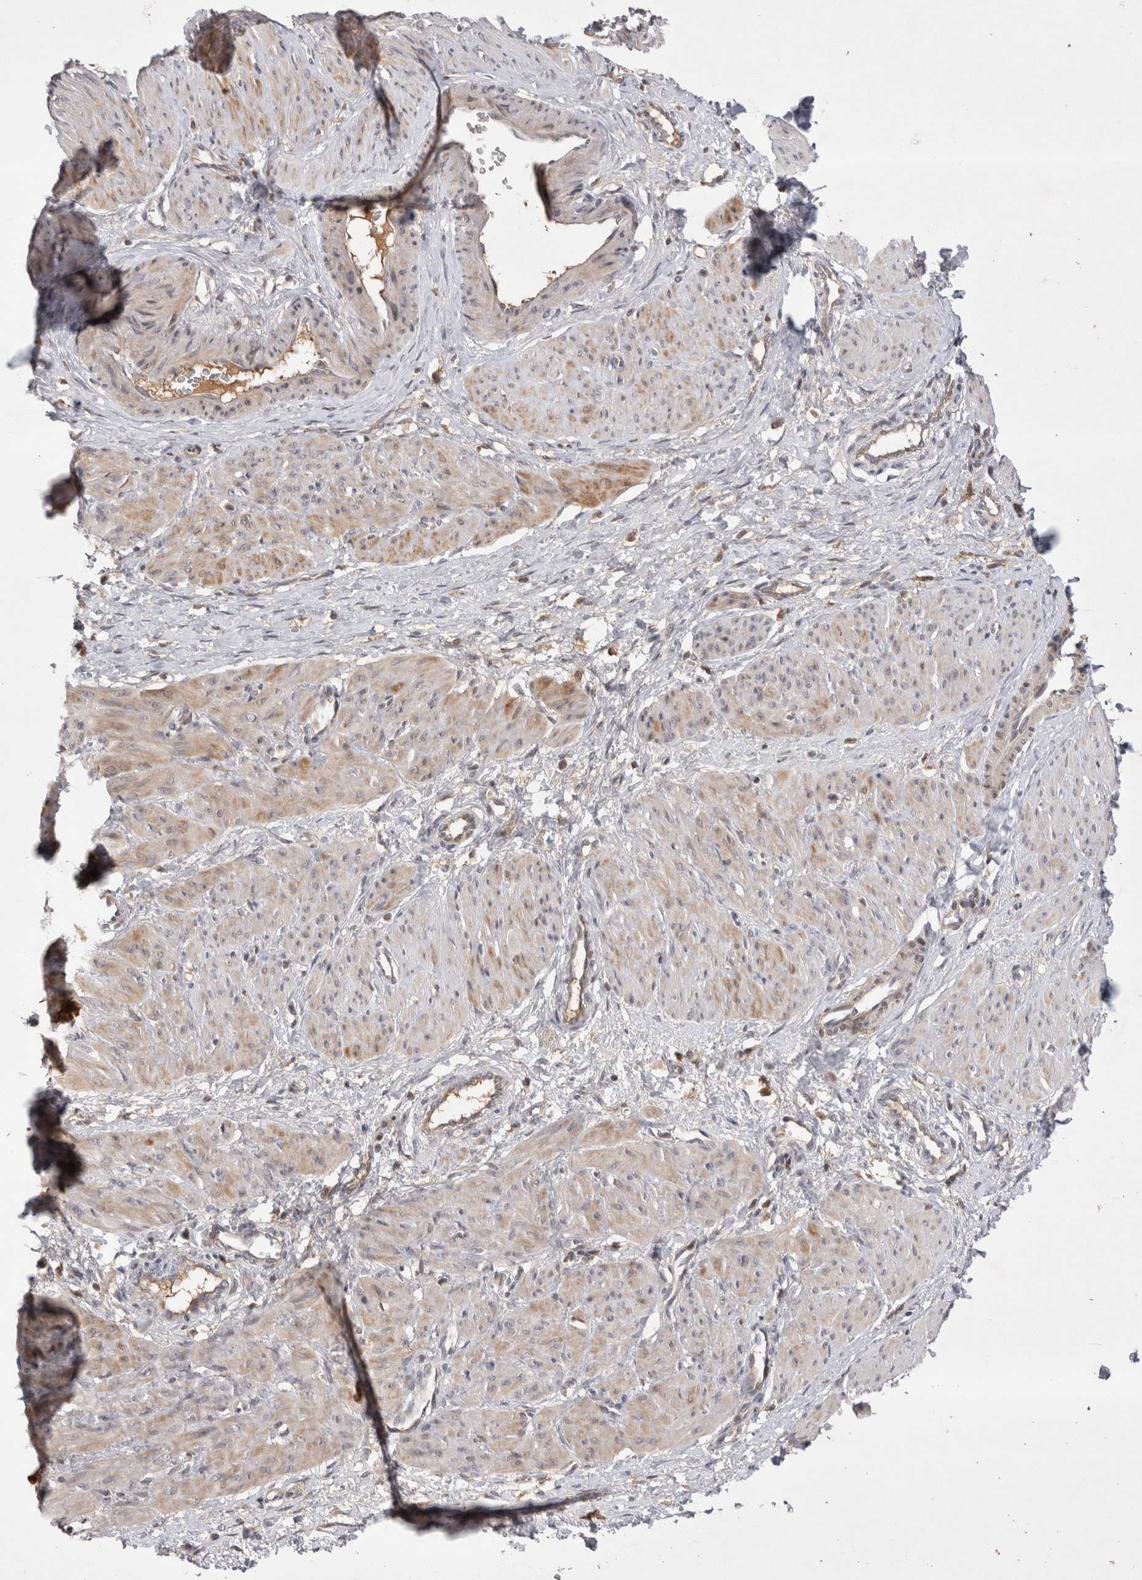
{"staining": {"intensity": "weak", "quantity": ">75%", "location": "cytoplasmic/membranous"}, "tissue": "smooth muscle", "cell_type": "Smooth muscle cells", "image_type": "normal", "snomed": [{"axis": "morphology", "description": "Normal tissue, NOS"}, {"axis": "topography", "description": "Endometrium"}], "caption": "Immunohistochemistry (DAB (3,3'-diaminobenzidine)) staining of normal human smooth muscle demonstrates weak cytoplasmic/membranous protein staining in approximately >75% of smooth muscle cells. (DAB (3,3'-diaminobenzidine) IHC with brightfield microscopy, high magnification).", "gene": "PLEKHM1", "patient": {"sex": "female", "age": 33}}